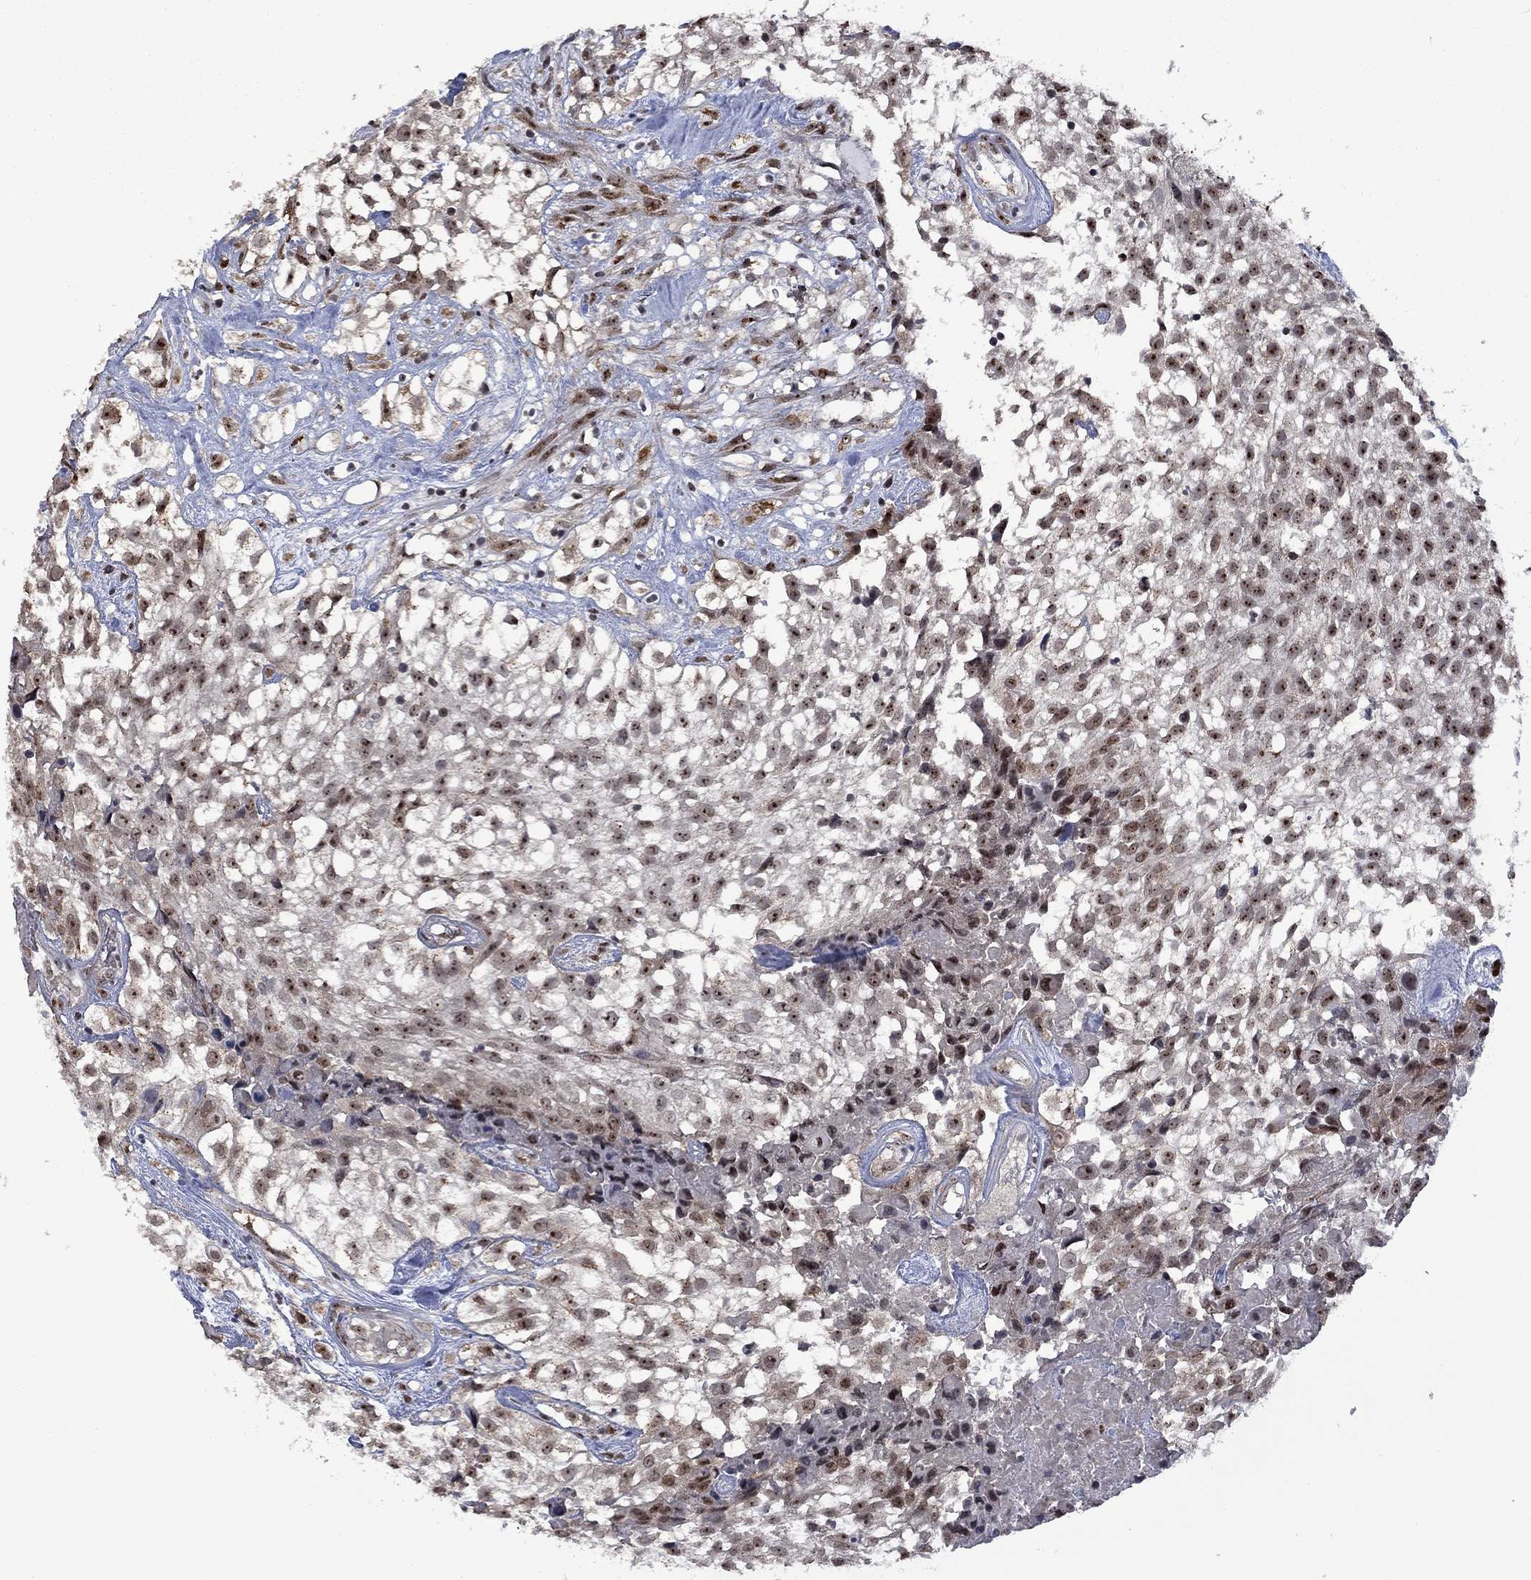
{"staining": {"intensity": "moderate", "quantity": "<25%", "location": "nuclear"}, "tissue": "urothelial cancer", "cell_type": "Tumor cells", "image_type": "cancer", "snomed": [{"axis": "morphology", "description": "Urothelial carcinoma, High grade"}, {"axis": "topography", "description": "Urinary bladder"}], "caption": "This histopathology image demonstrates urothelial cancer stained with immunohistochemistry (IHC) to label a protein in brown. The nuclear of tumor cells show moderate positivity for the protein. Nuclei are counter-stained blue.", "gene": "FBL", "patient": {"sex": "male", "age": 56}}